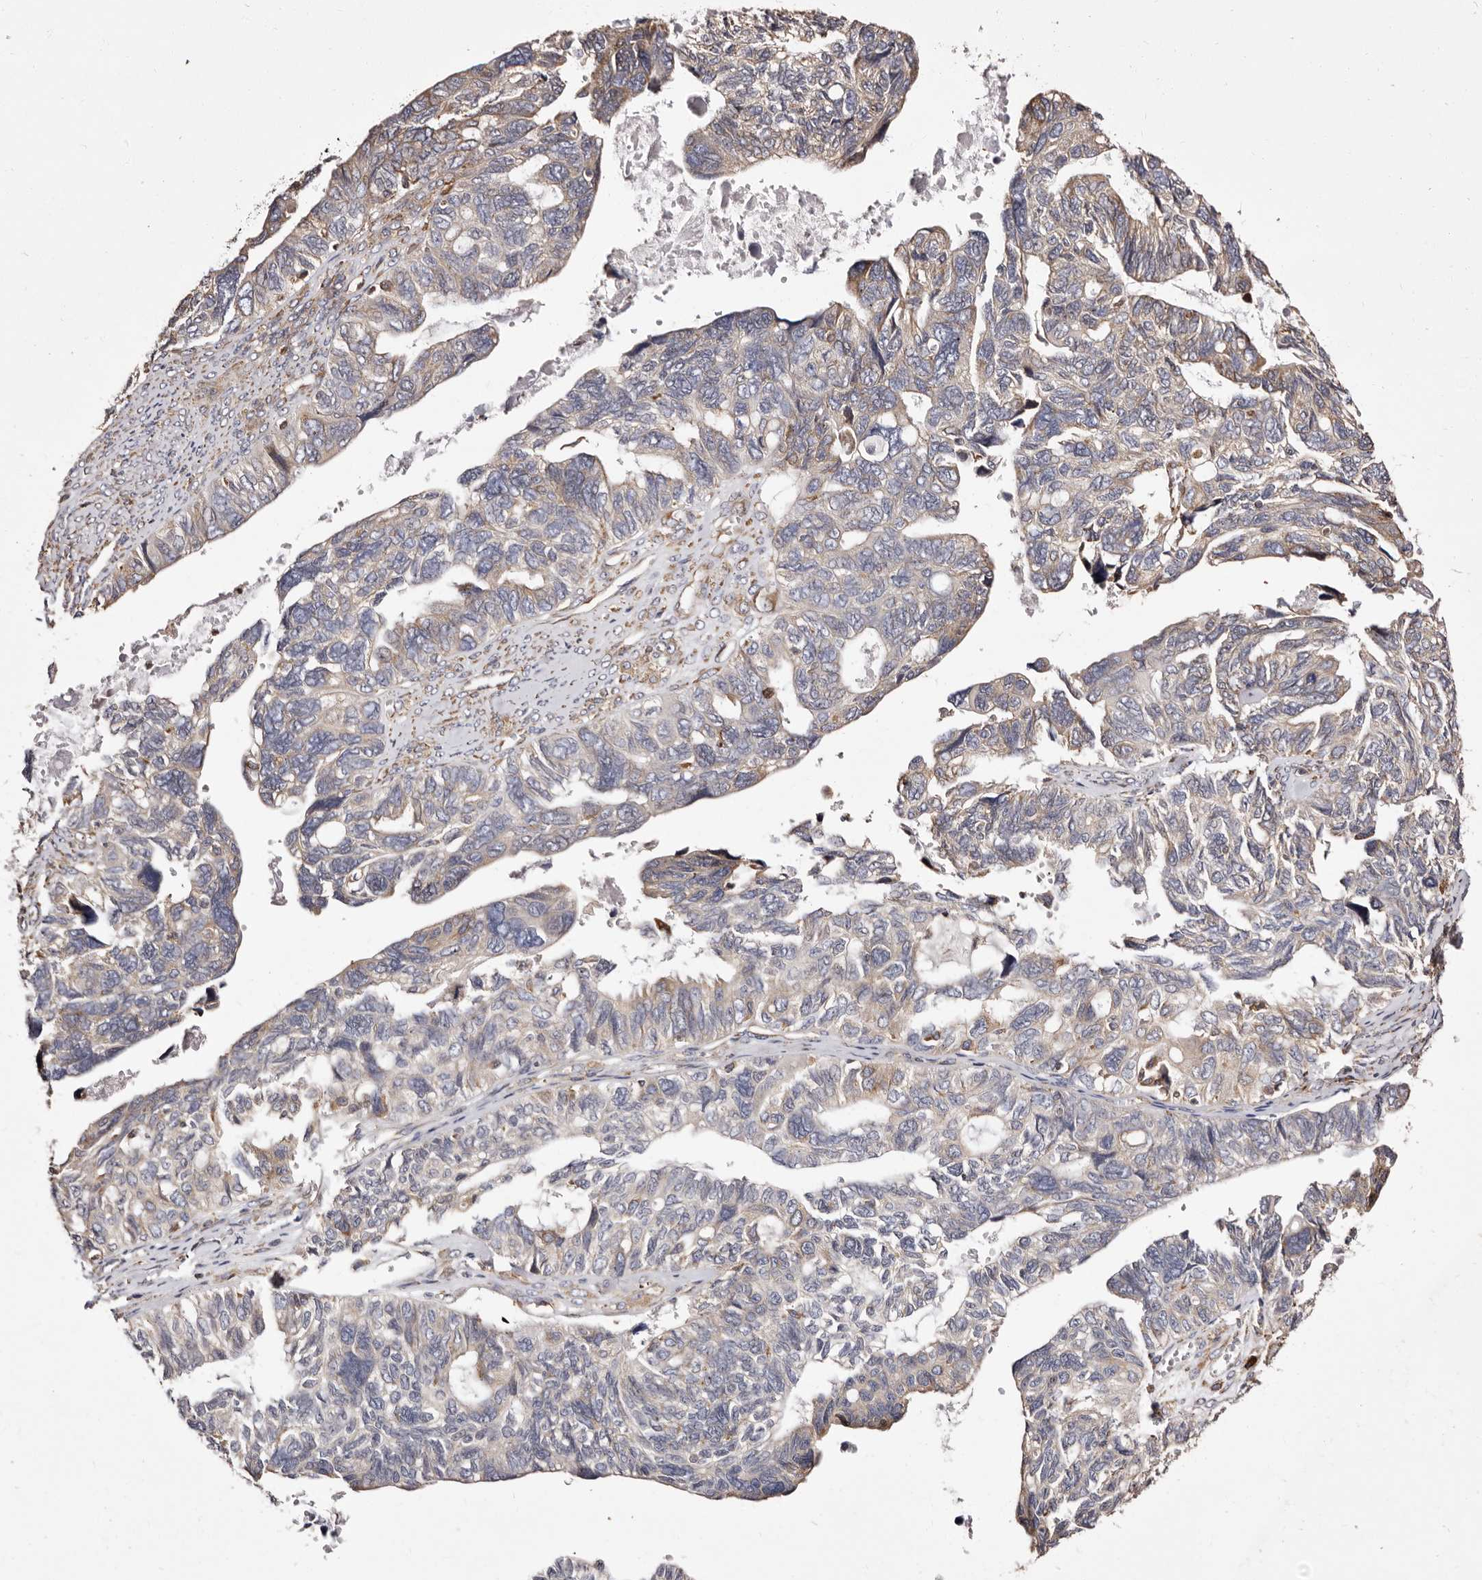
{"staining": {"intensity": "weak", "quantity": "<25%", "location": "cytoplasmic/membranous"}, "tissue": "ovarian cancer", "cell_type": "Tumor cells", "image_type": "cancer", "snomed": [{"axis": "morphology", "description": "Cystadenocarcinoma, serous, NOS"}, {"axis": "topography", "description": "Ovary"}], "caption": "Tumor cells are negative for protein expression in human ovarian serous cystadenocarcinoma.", "gene": "ACBD6", "patient": {"sex": "female", "age": 79}}